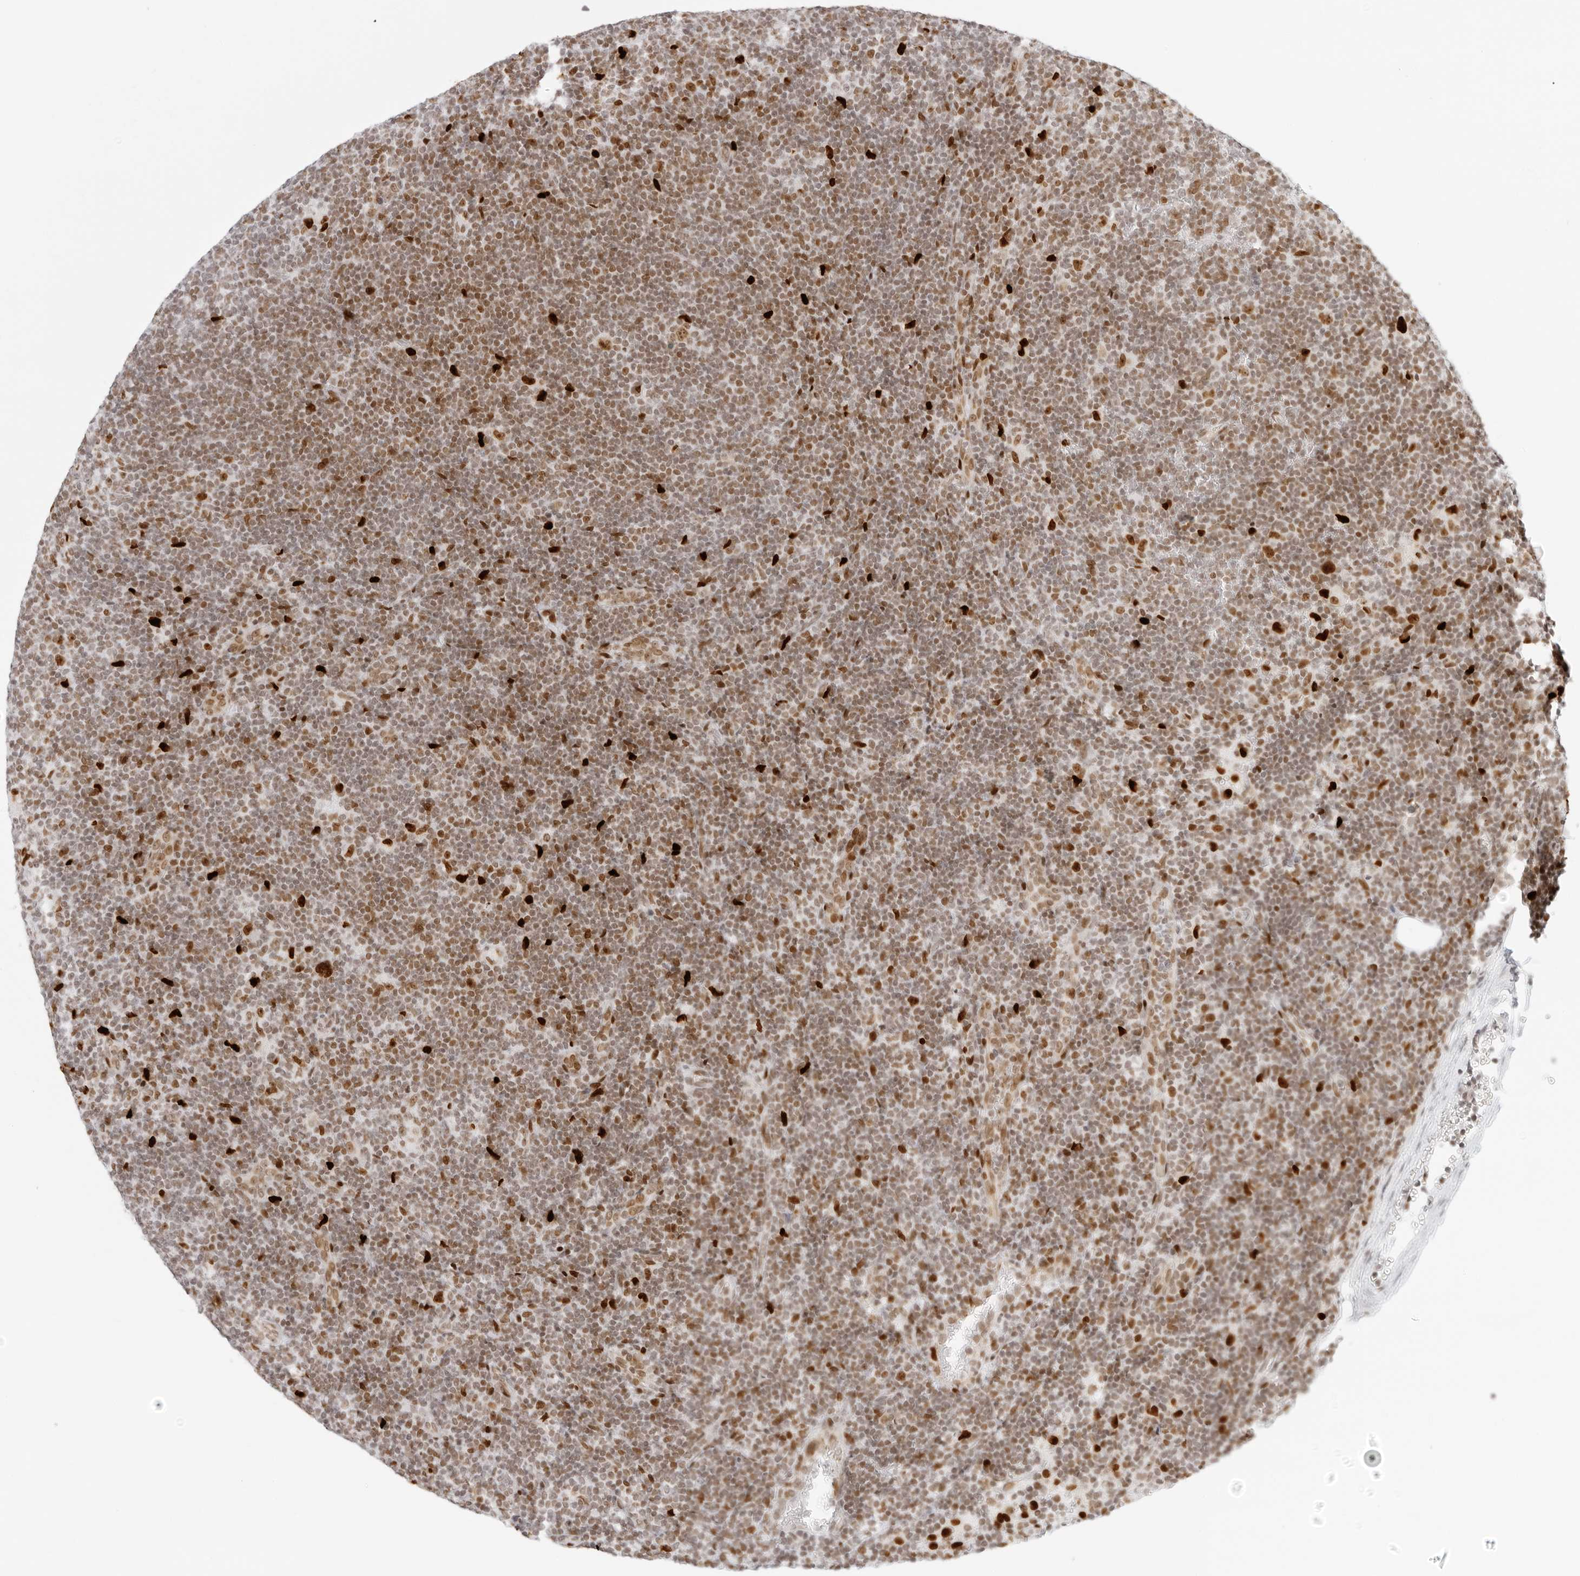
{"staining": {"intensity": "strong", "quantity": ">75%", "location": "nuclear"}, "tissue": "lymphoma", "cell_type": "Tumor cells", "image_type": "cancer", "snomed": [{"axis": "morphology", "description": "Hodgkin's disease, NOS"}, {"axis": "topography", "description": "Lymph node"}], "caption": "This photomicrograph displays immunohistochemistry staining of human Hodgkin's disease, with high strong nuclear staining in about >75% of tumor cells.", "gene": "RCC1", "patient": {"sex": "female", "age": 57}}